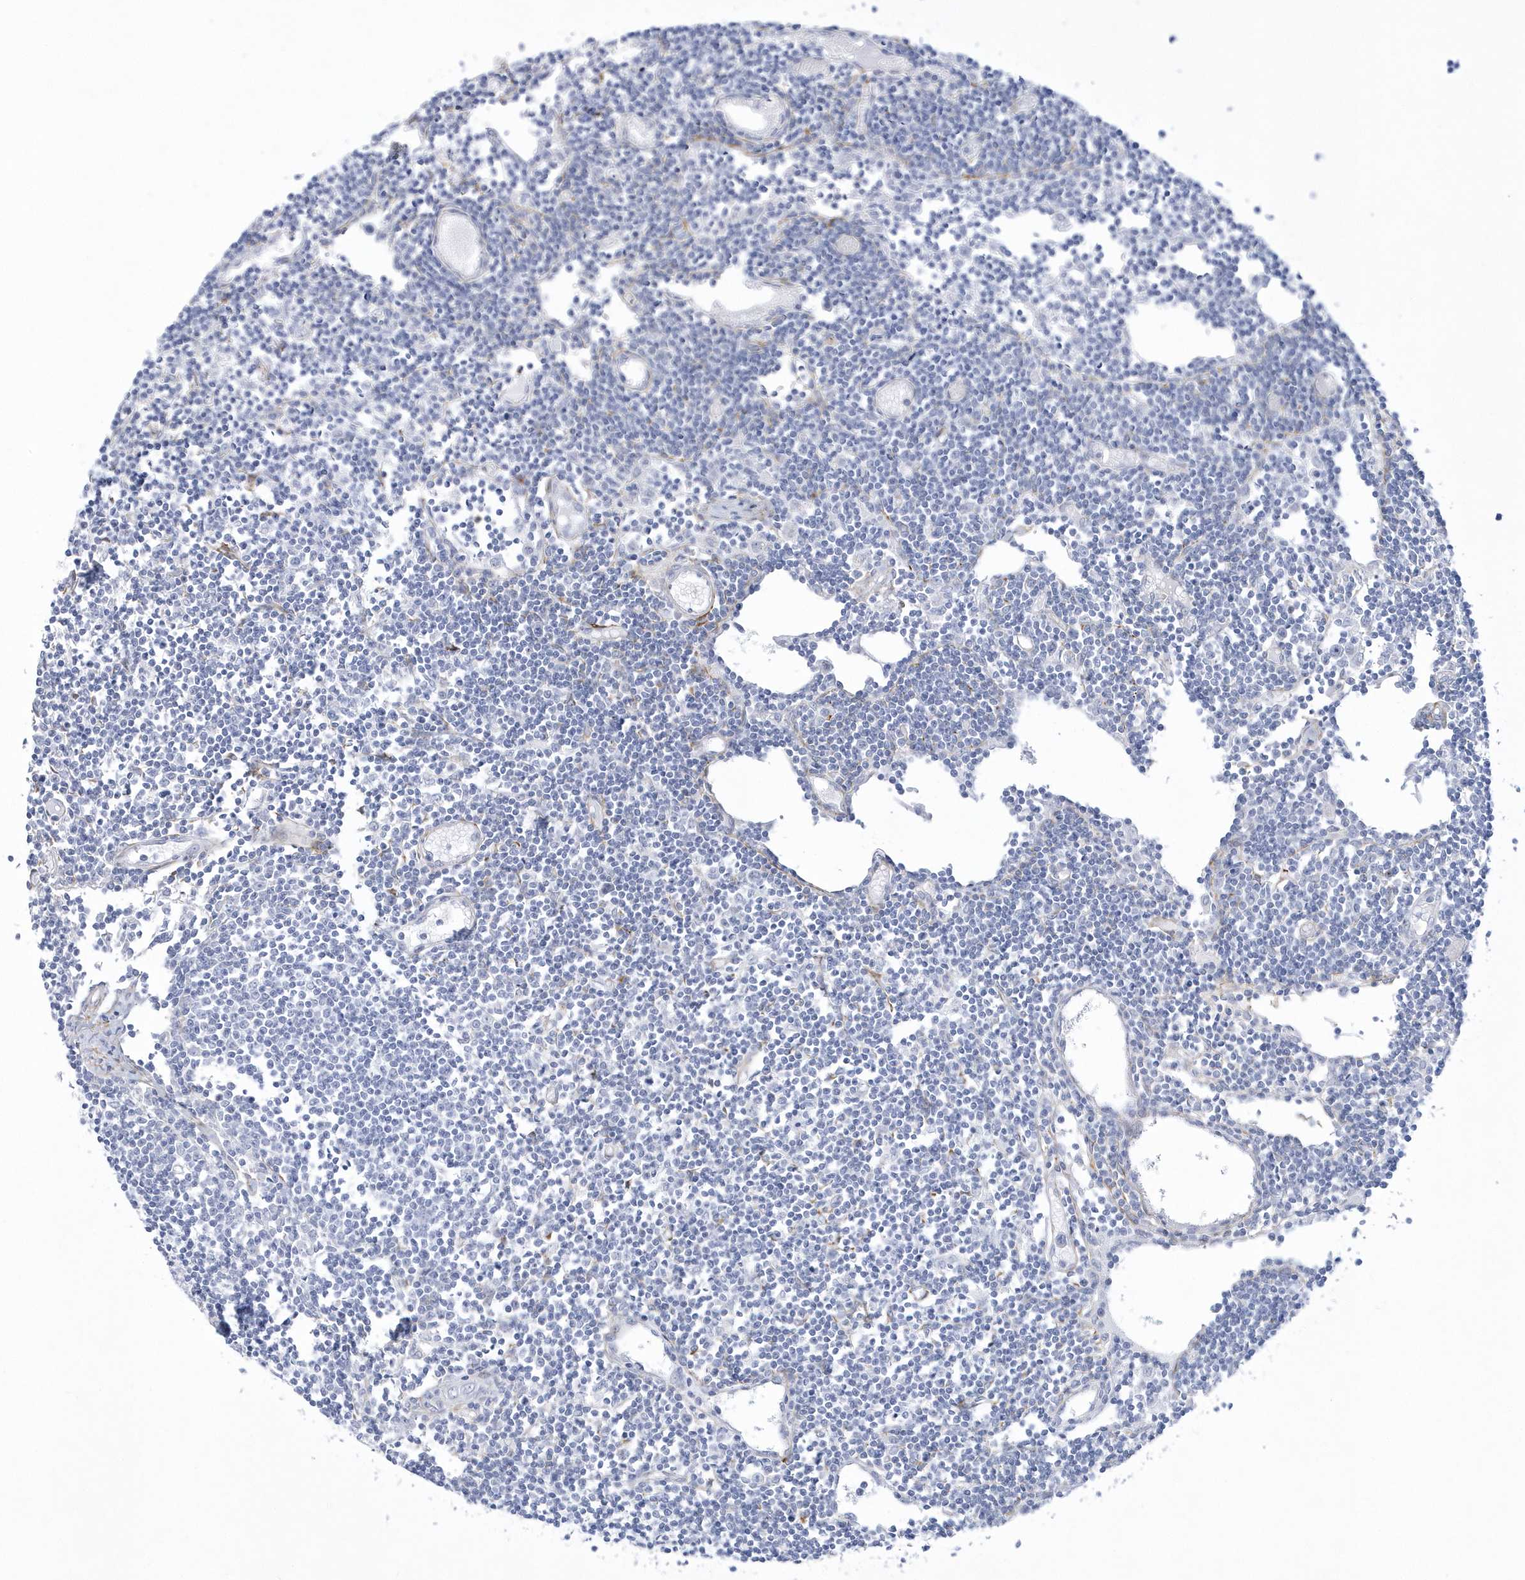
{"staining": {"intensity": "negative", "quantity": "none", "location": "none"}, "tissue": "lymph node", "cell_type": "Germinal center cells", "image_type": "normal", "snomed": [{"axis": "morphology", "description": "Normal tissue, NOS"}, {"axis": "topography", "description": "Lymph node"}], "caption": "High magnification brightfield microscopy of normal lymph node stained with DAB (brown) and counterstained with hematoxylin (blue): germinal center cells show no significant positivity. Brightfield microscopy of immunohistochemistry stained with DAB (3,3'-diaminobenzidine) (brown) and hematoxylin (blue), captured at high magnification.", "gene": "WDR27", "patient": {"sex": "female", "age": 11}}